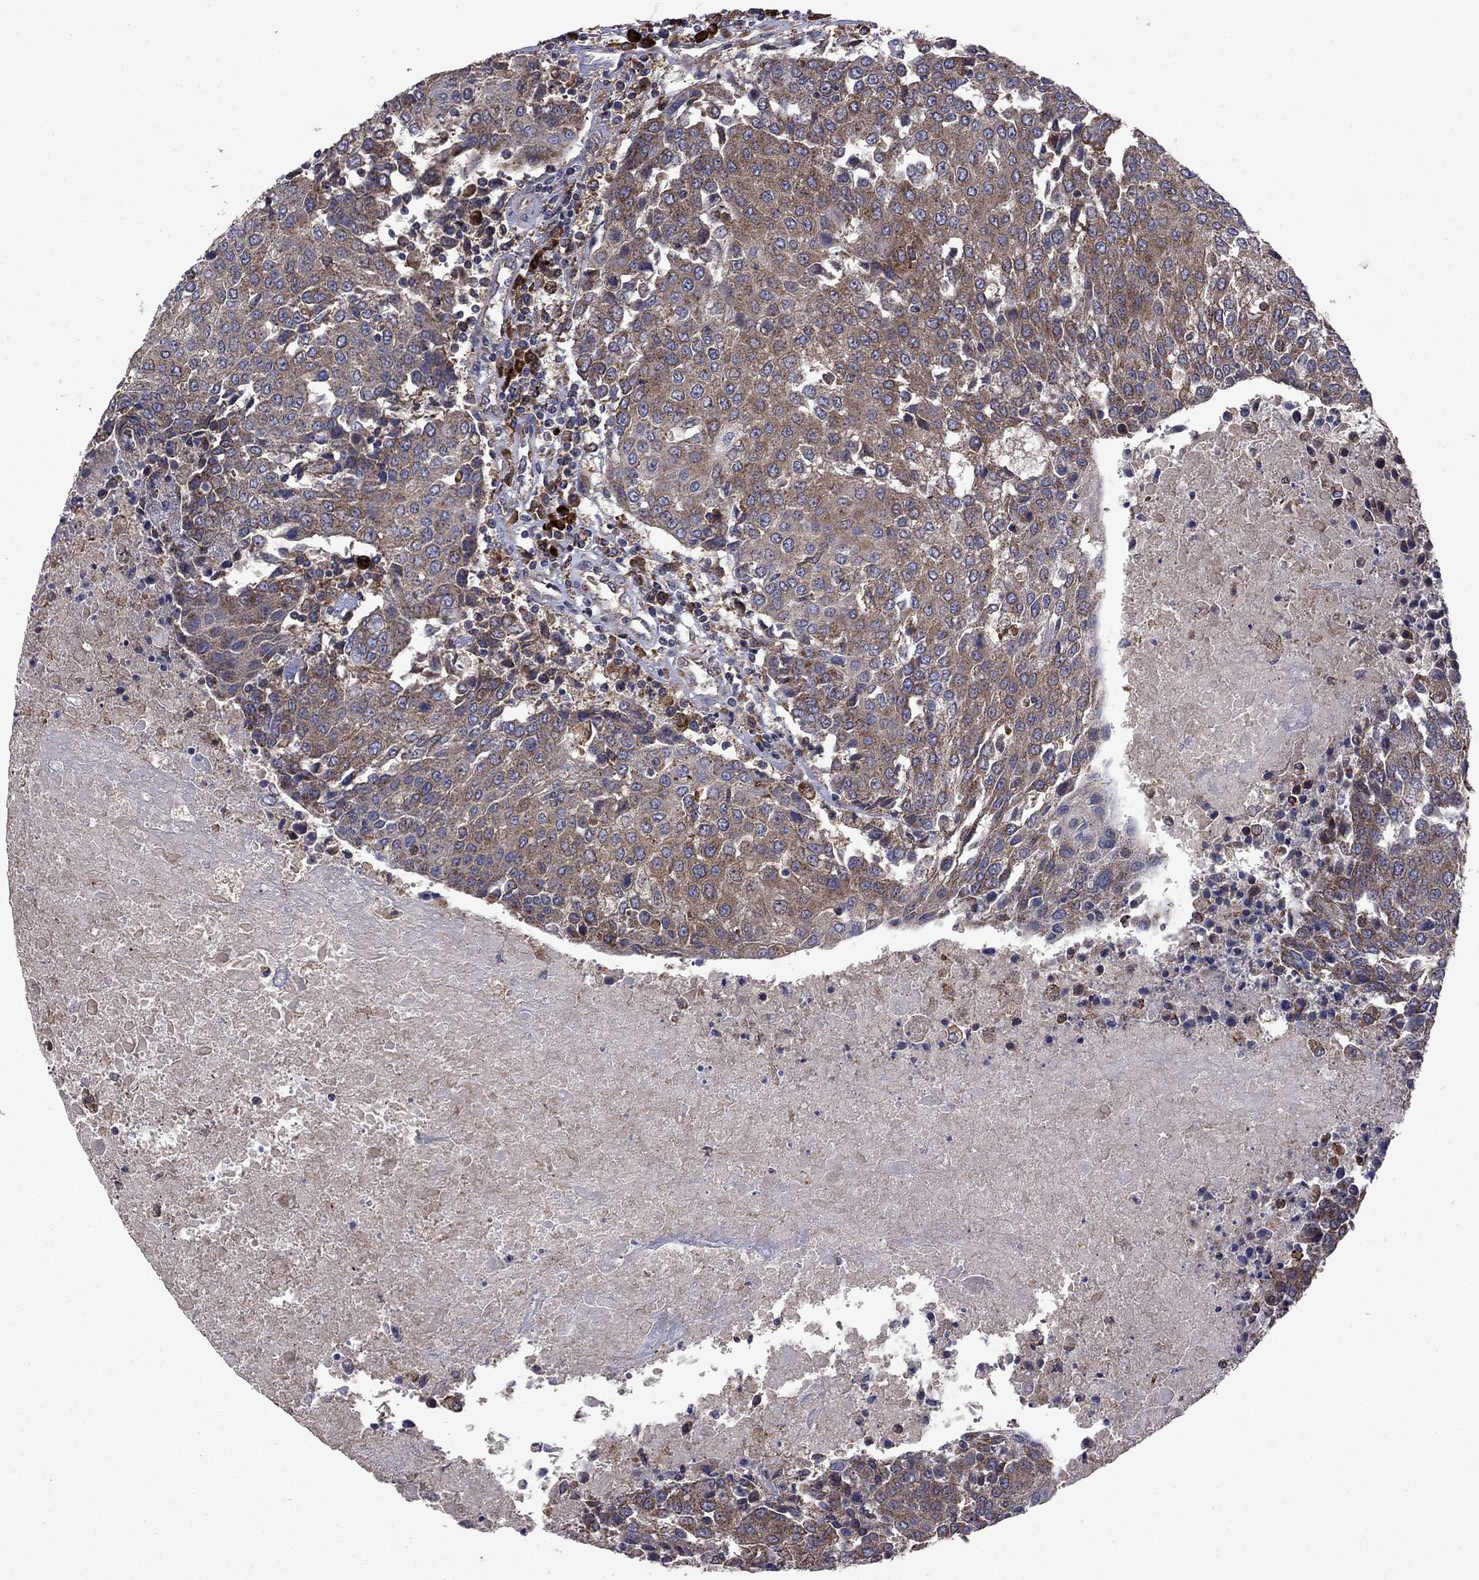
{"staining": {"intensity": "moderate", "quantity": "25%-75%", "location": "cytoplasmic/membranous"}, "tissue": "urothelial cancer", "cell_type": "Tumor cells", "image_type": "cancer", "snomed": [{"axis": "morphology", "description": "Urothelial carcinoma, High grade"}, {"axis": "topography", "description": "Urinary bladder"}], "caption": "The immunohistochemical stain highlights moderate cytoplasmic/membranous expression in tumor cells of high-grade urothelial carcinoma tissue. The staining was performed using DAB, with brown indicating positive protein expression. Nuclei are stained blue with hematoxylin.", "gene": "MEA1", "patient": {"sex": "female", "age": 85}}